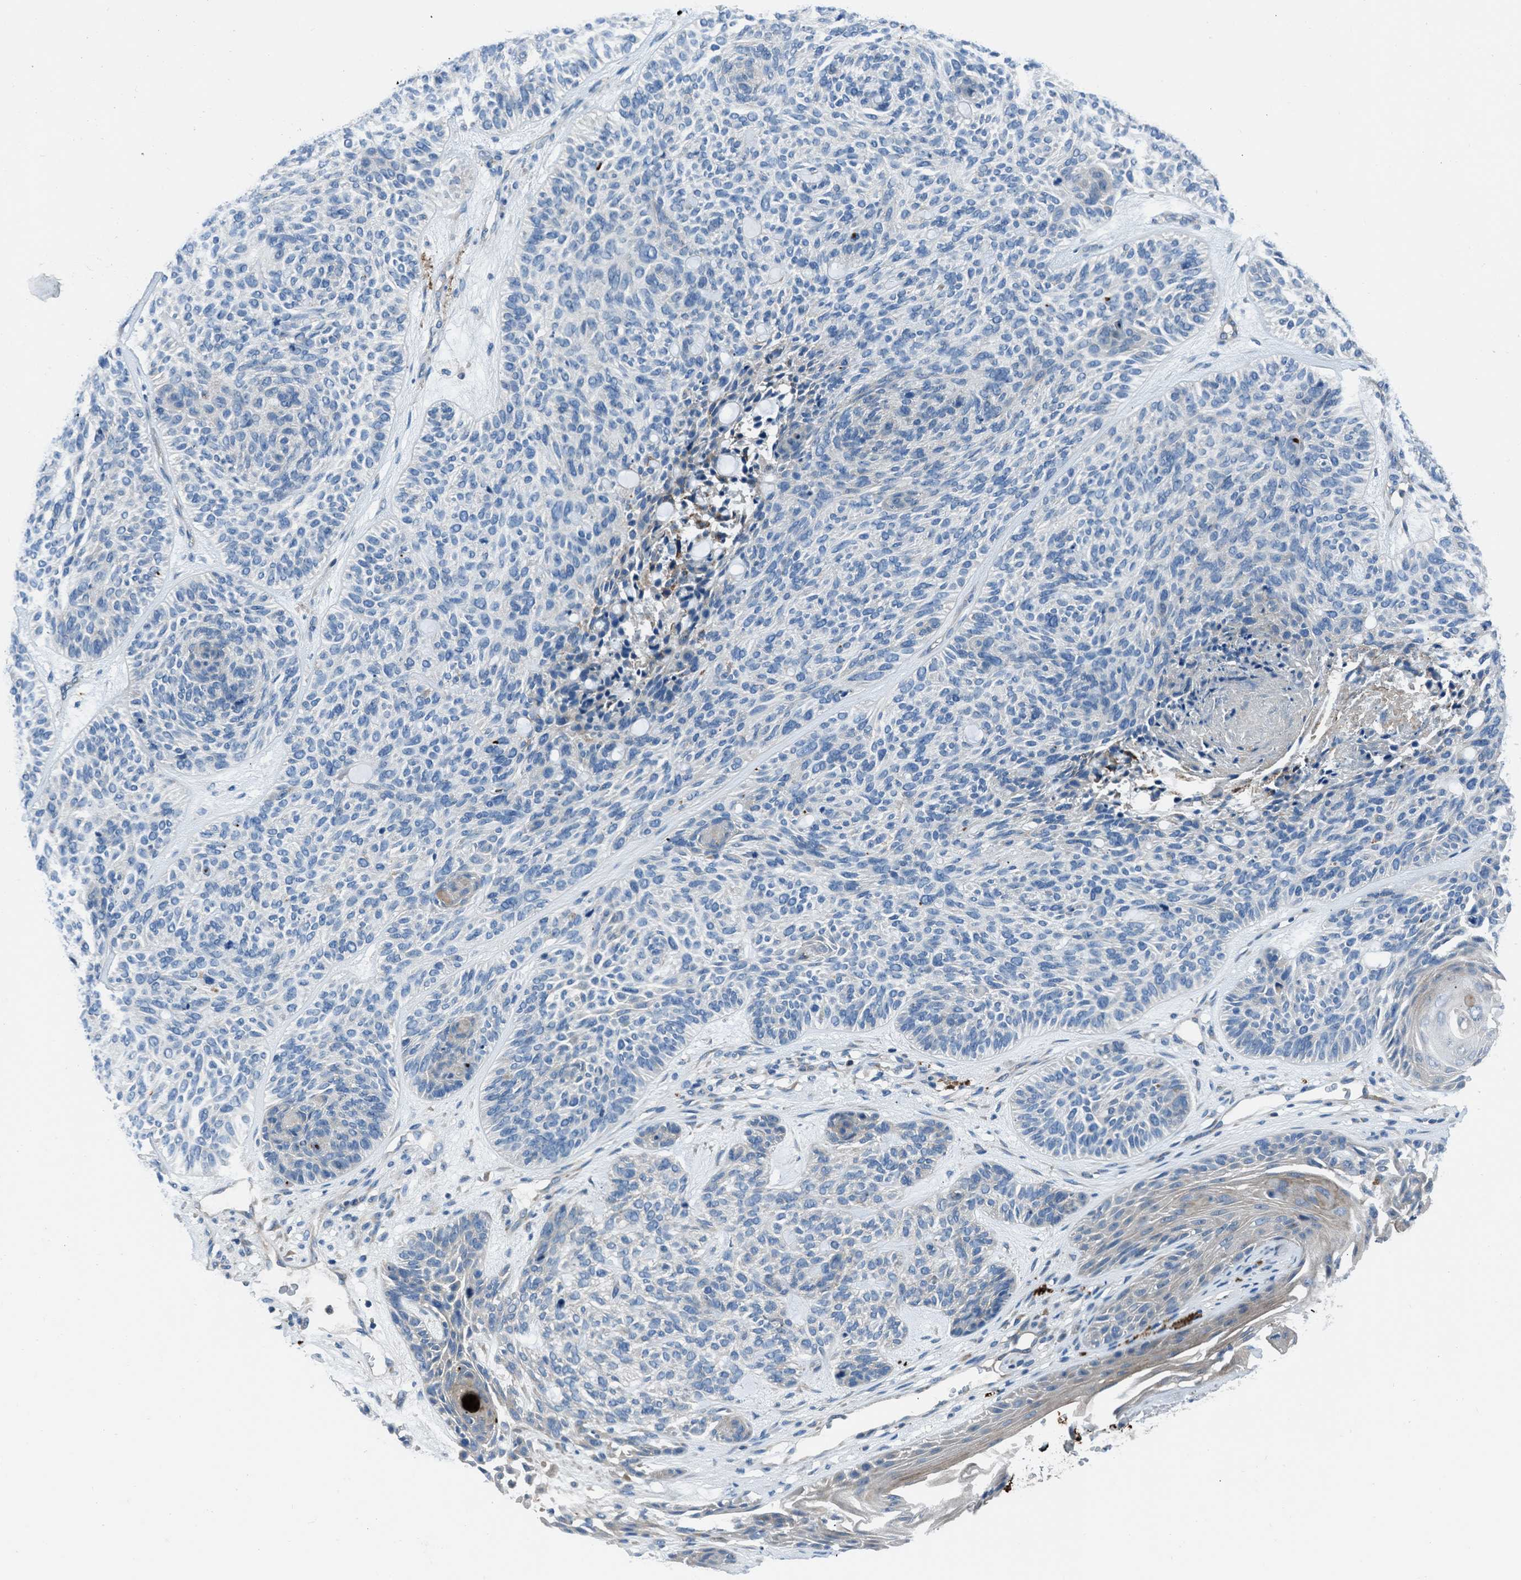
{"staining": {"intensity": "negative", "quantity": "none", "location": "none"}, "tissue": "skin cancer", "cell_type": "Tumor cells", "image_type": "cancer", "snomed": [{"axis": "morphology", "description": "Basal cell carcinoma"}, {"axis": "topography", "description": "Skin"}], "caption": "High magnification brightfield microscopy of basal cell carcinoma (skin) stained with DAB (3,3'-diaminobenzidine) (brown) and counterstained with hematoxylin (blue): tumor cells show no significant staining. (Immunohistochemistry, brightfield microscopy, high magnification).", "gene": "SLC38A6", "patient": {"sex": "male", "age": 55}}